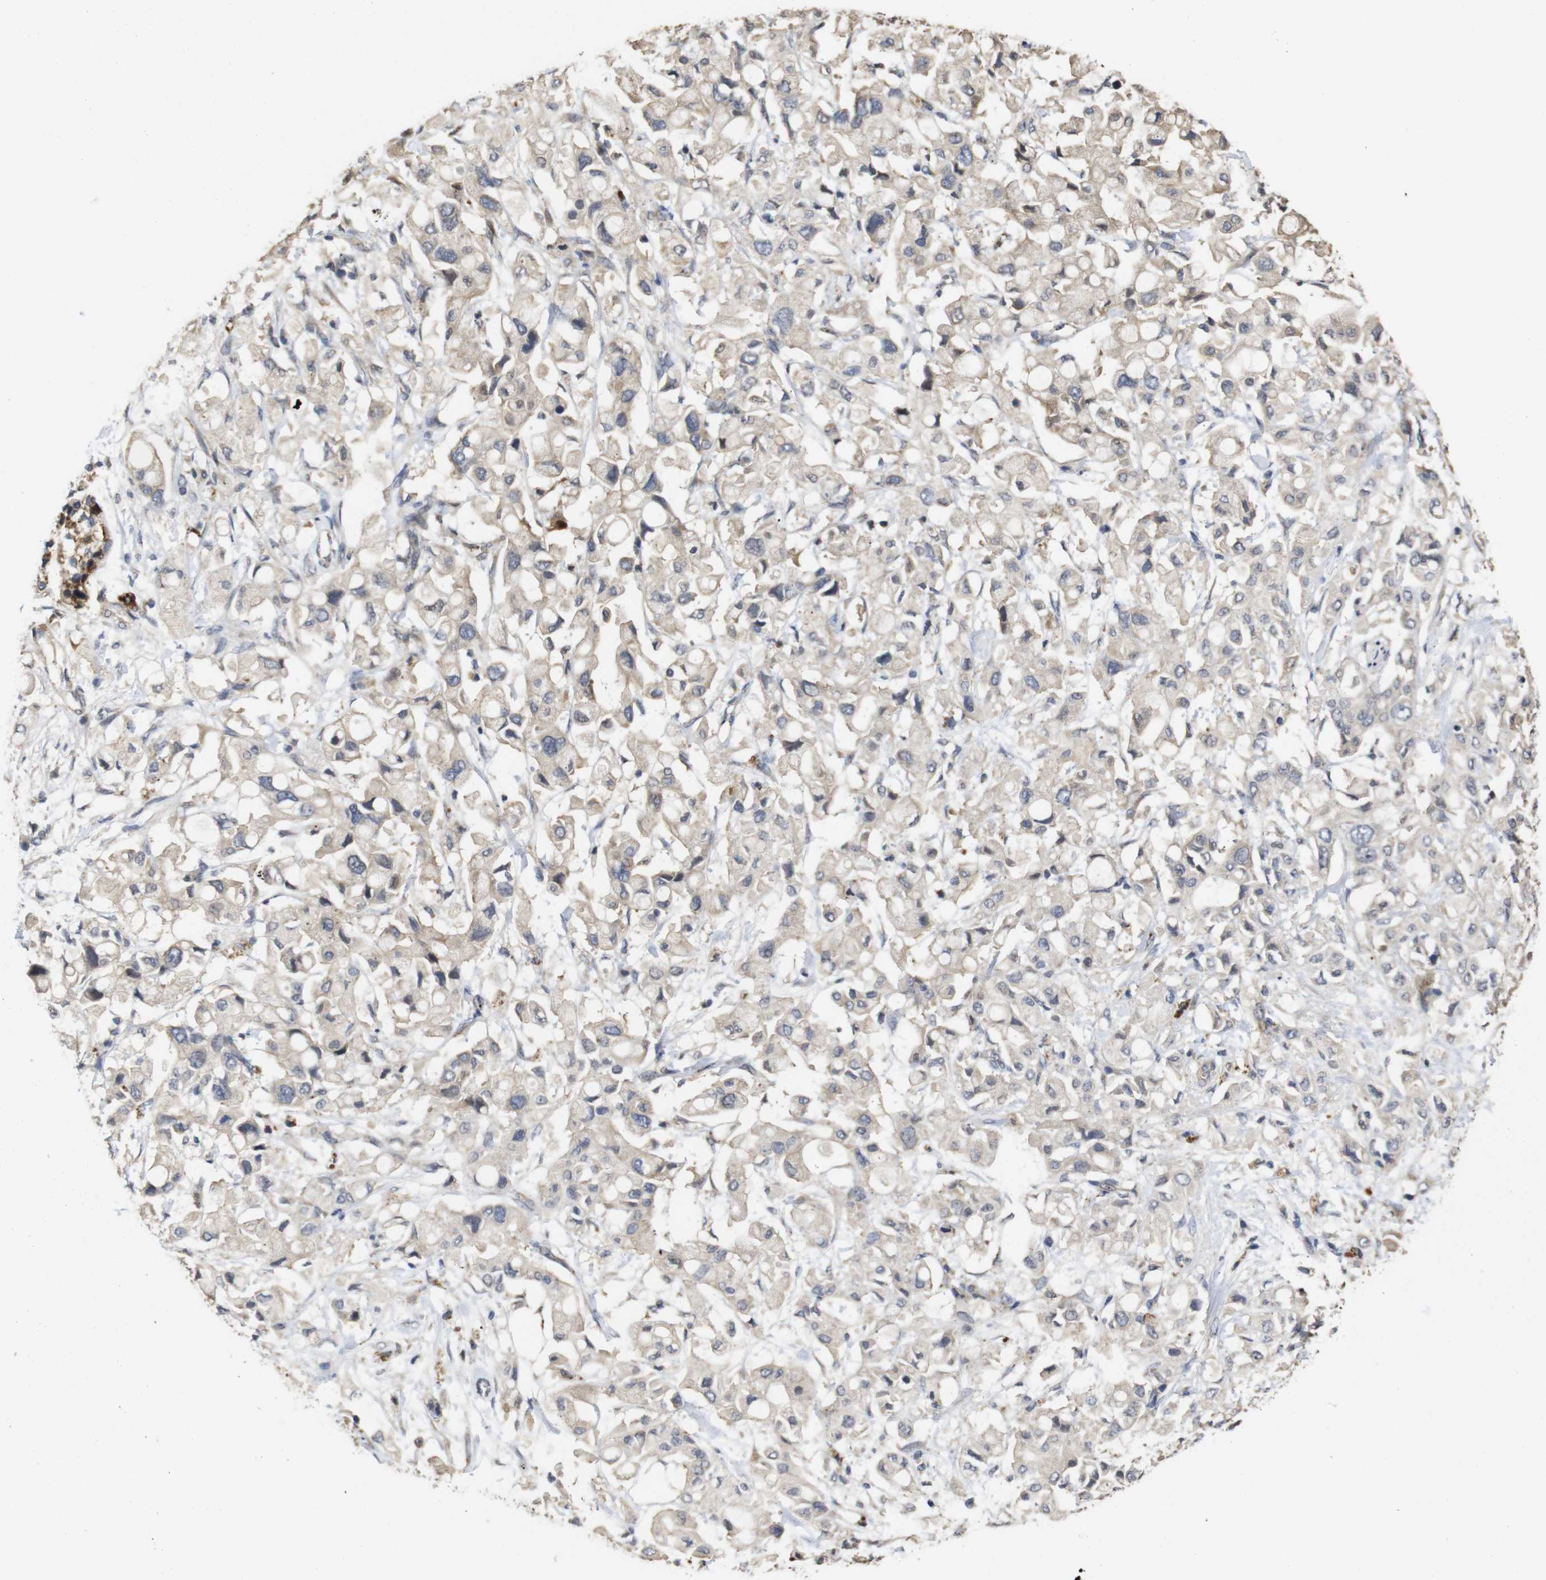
{"staining": {"intensity": "weak", "quantity": "<25%", "location": "cytoplasmic/membranous"}, "tissue": "pancreatic cancer", "cell_type": "Tumor cells", "image_type": "cancer", "snomed": [{"axis": "morphology", "description": "Adenocarcinoma, NOS"}, {"axis": "topography", "description": "Pancreas"}], "caption": "Image shows no protein staining in tumor cells of adenocarcinoma (pancreatic) tissue. (DAB immunohistochemistry, high magnification).", "gene": "PTPN14", "patient": {"sex": "female", "age": 56}}